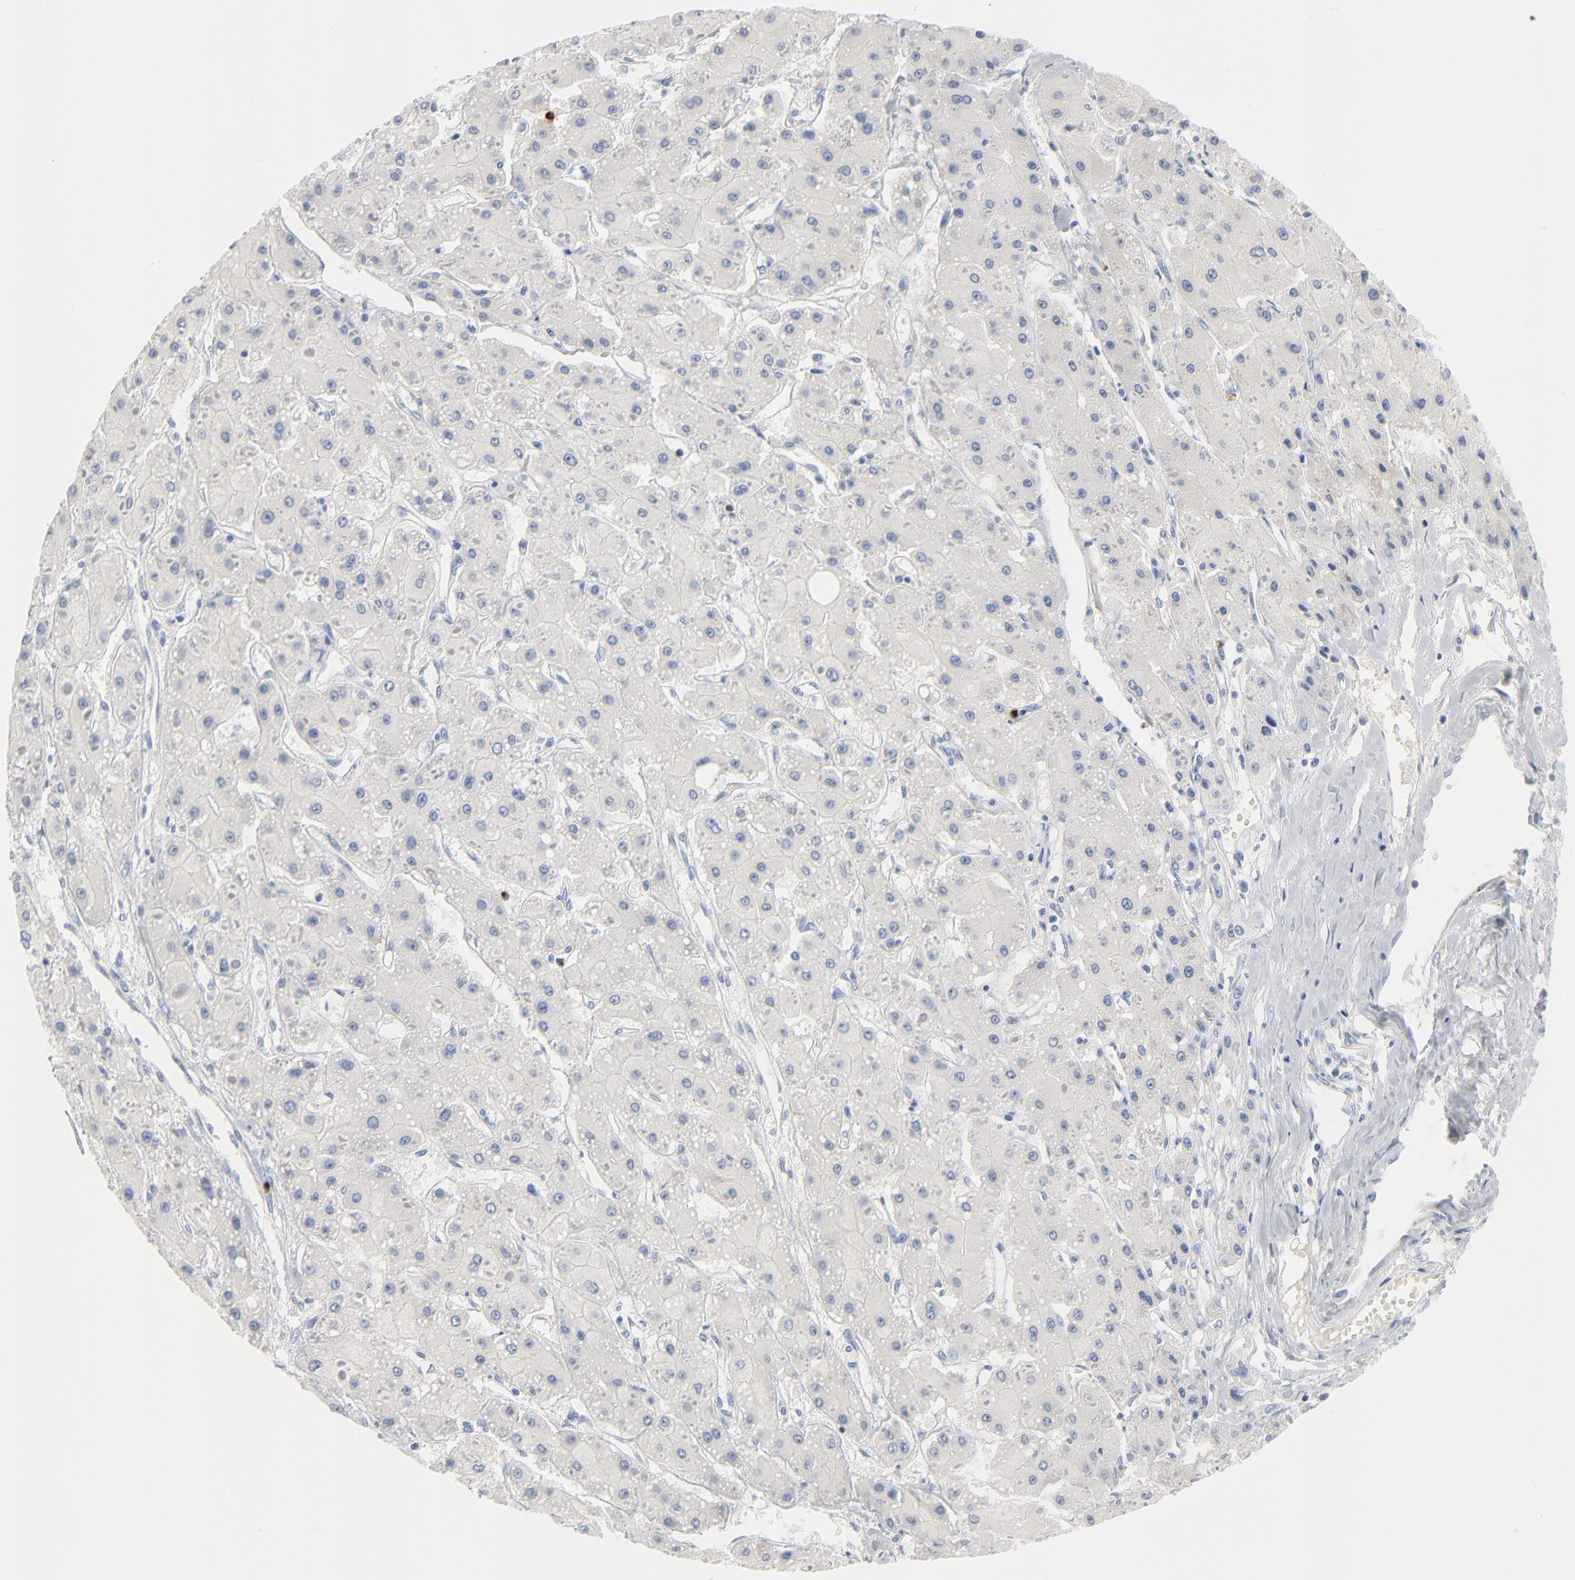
{"staining": {"intensity": "negative", "quantity": "none", "location": "none"}, "tissue": "liver cancer", "cell_type": "Tumor cells", "image_type": "cancer", "snomed": [{"axis": "morphology", "description": "Carcinoma, Hepatocellular, NOS"}, {"axis": "topography", "description": "Liver"}], "caption": "An immunohistochemistry micrograph of liver cancer (hepatocellular carcinoma) is shown. There is no staining in tumor cells of liver cancer (hepatocellular carcinoma). (Brightfield microscopy of DAB immunohistochemistry at high magnification).", "gene": "GZMB", "patient": {"sex": "female", "age": 52}}